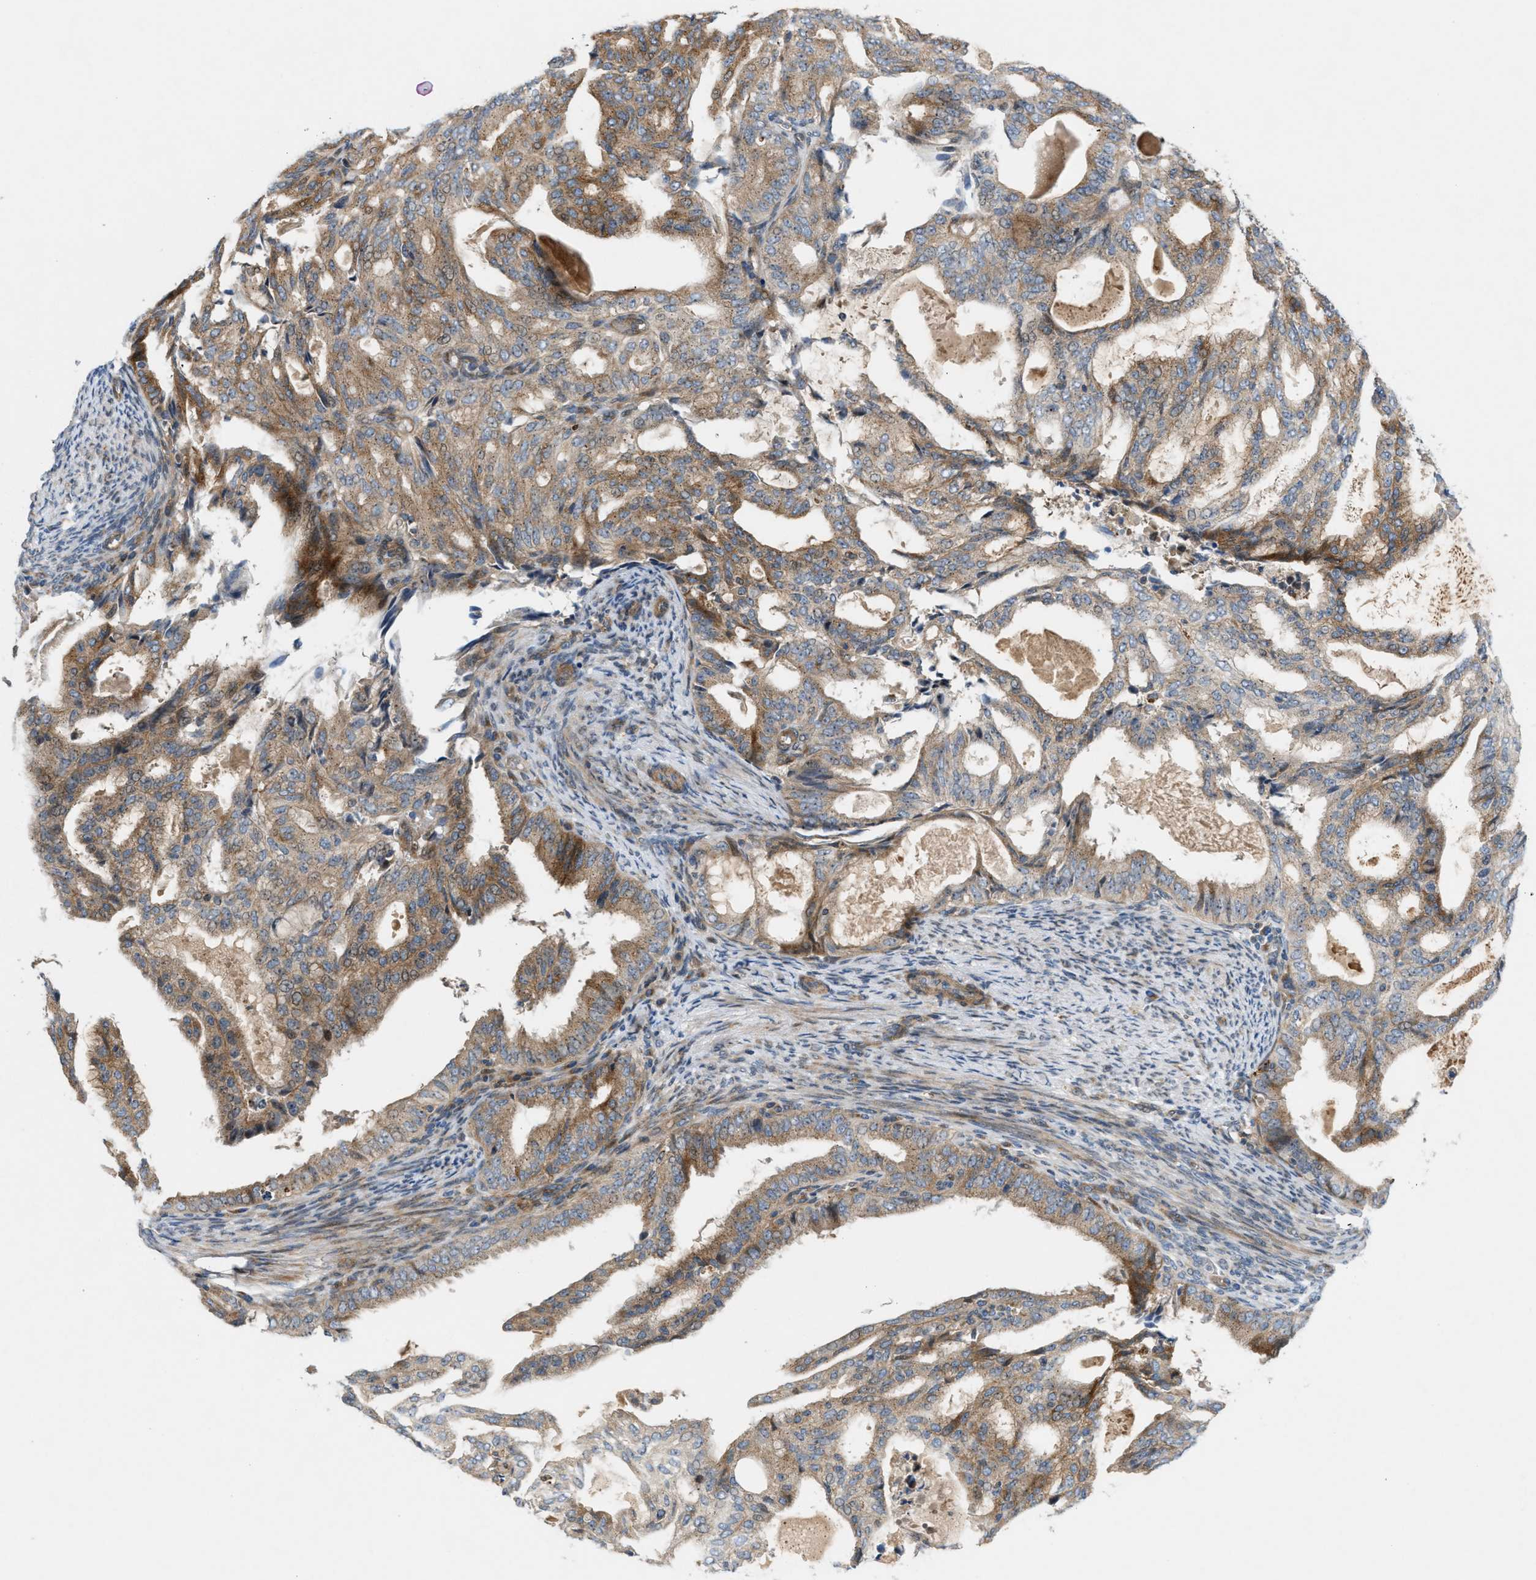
{"staining": {"intensity": "moderate", "quantity": ">75%", "location": "cytoplasmic/membranous"}, "tissue": "endometrial cancer", "cell_type": "Tumor cells", "image_type": "cancer", "snomed": [{"axis": "morphology", "description": "Adenocarcinoma, NOS"}, {"axis": "topography", "description": "Endometrium"}], "caption": "Immunohistochemical staining of endometrial adenocarcinoma exhibits medium levels of moderate cytoplasmic/membranous protein expression in about >75% of tumor cells. (brown staining indicates protein expression, while blue staining denotes nuclei).", "gene": "CYB5D1", "patient": {"sex": "female", "age": 58}}